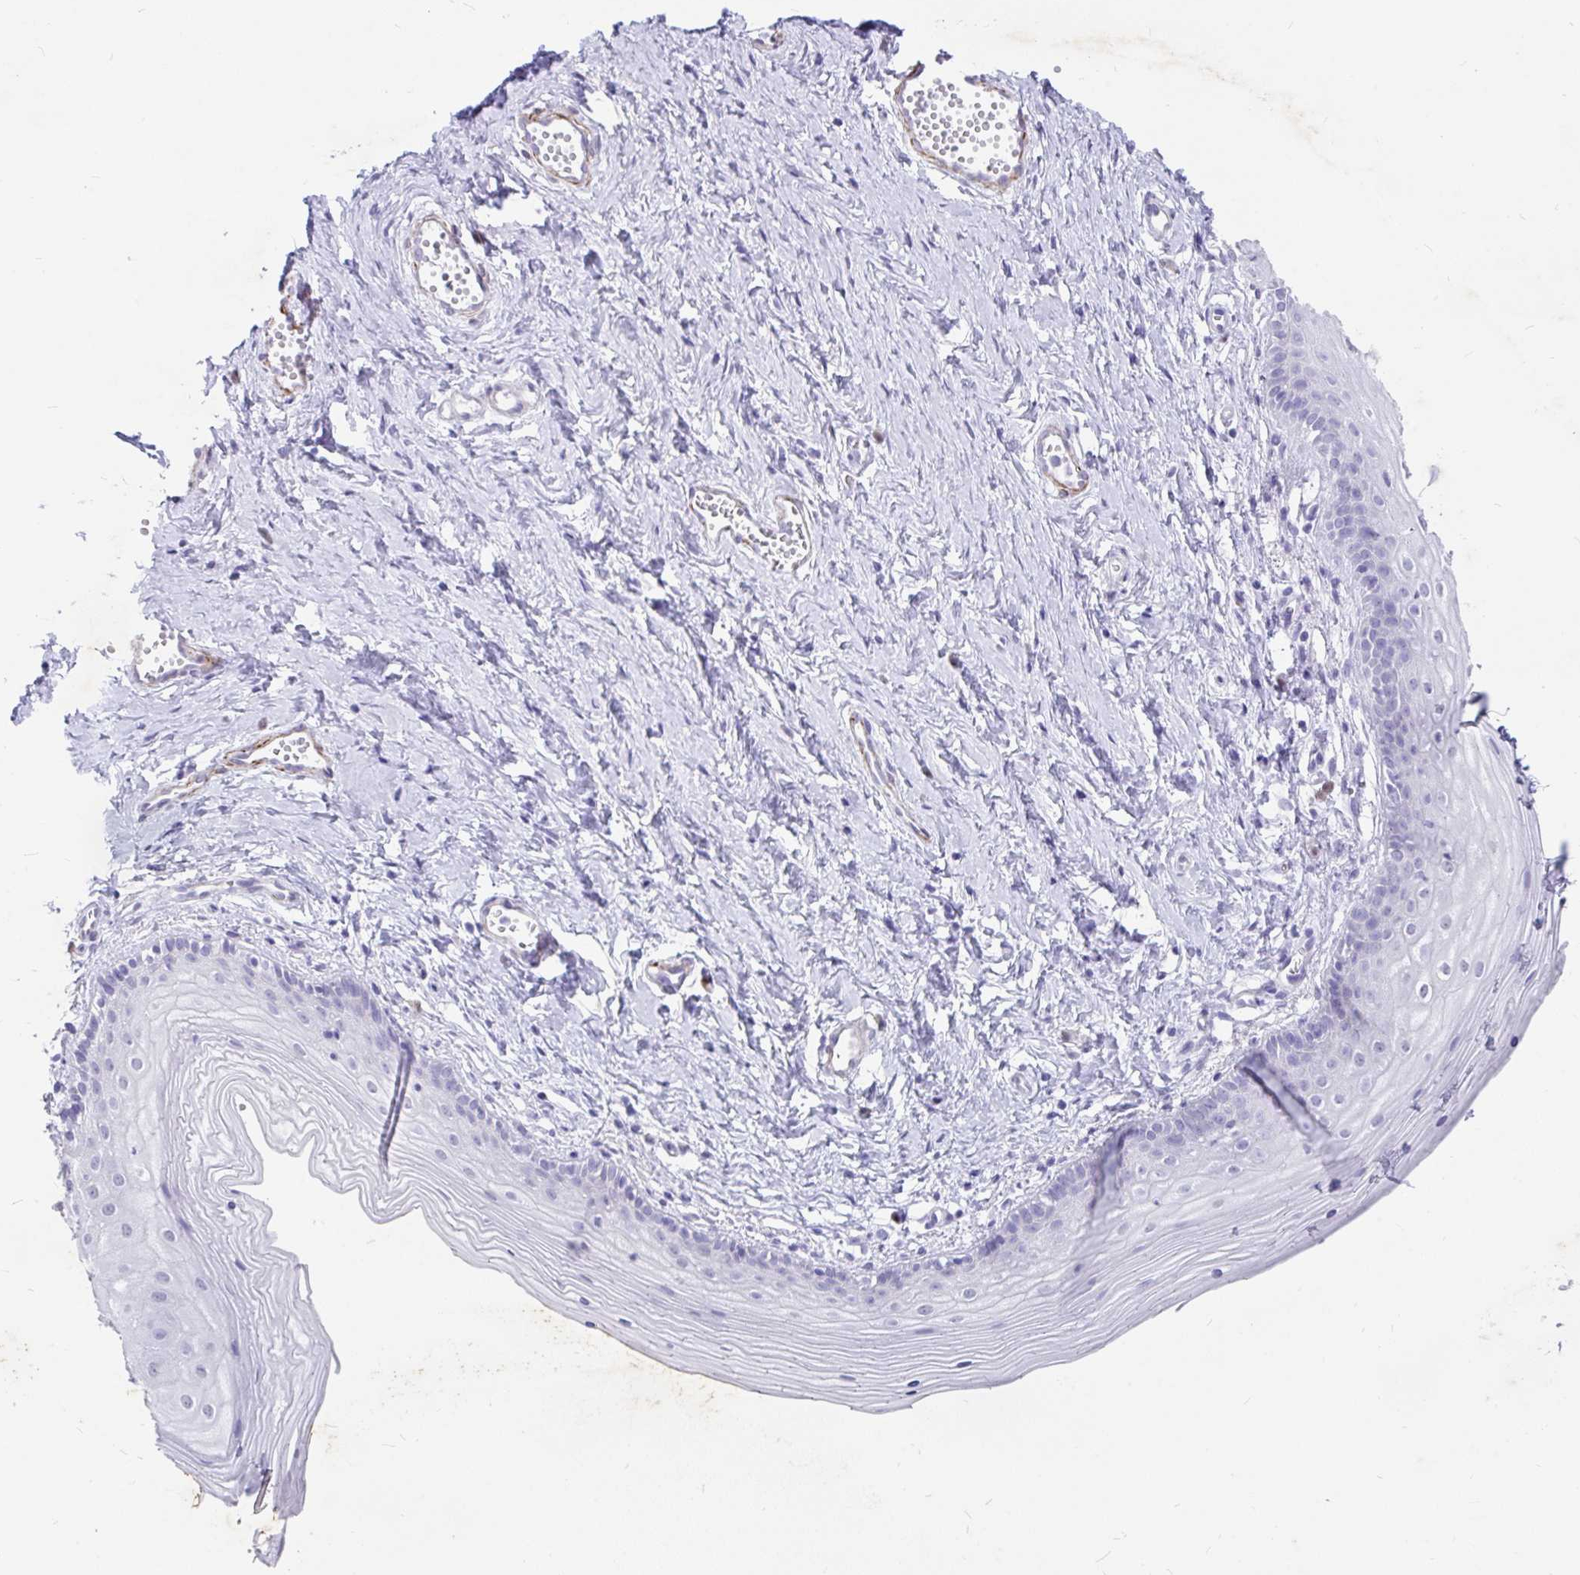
{"staining": {"intensity": "negative", "quantity": "none", "location": "none"}, "tissue": "vagina", "cell_type": "Squamous epithelial cells", "image_type": "normal", "snomed": [{"axis": "morphology", "description": "Normal tissue, NOS"}, {"axis": "topography", "description": "Vagina"}], "caption": "IHC photomicrograph of benign vagina: vagina stained with DAB displays no significant protein expression in squamous epithelial cells.", "gene": "EML5", "patient": {"sex": "female", "age": 38}}